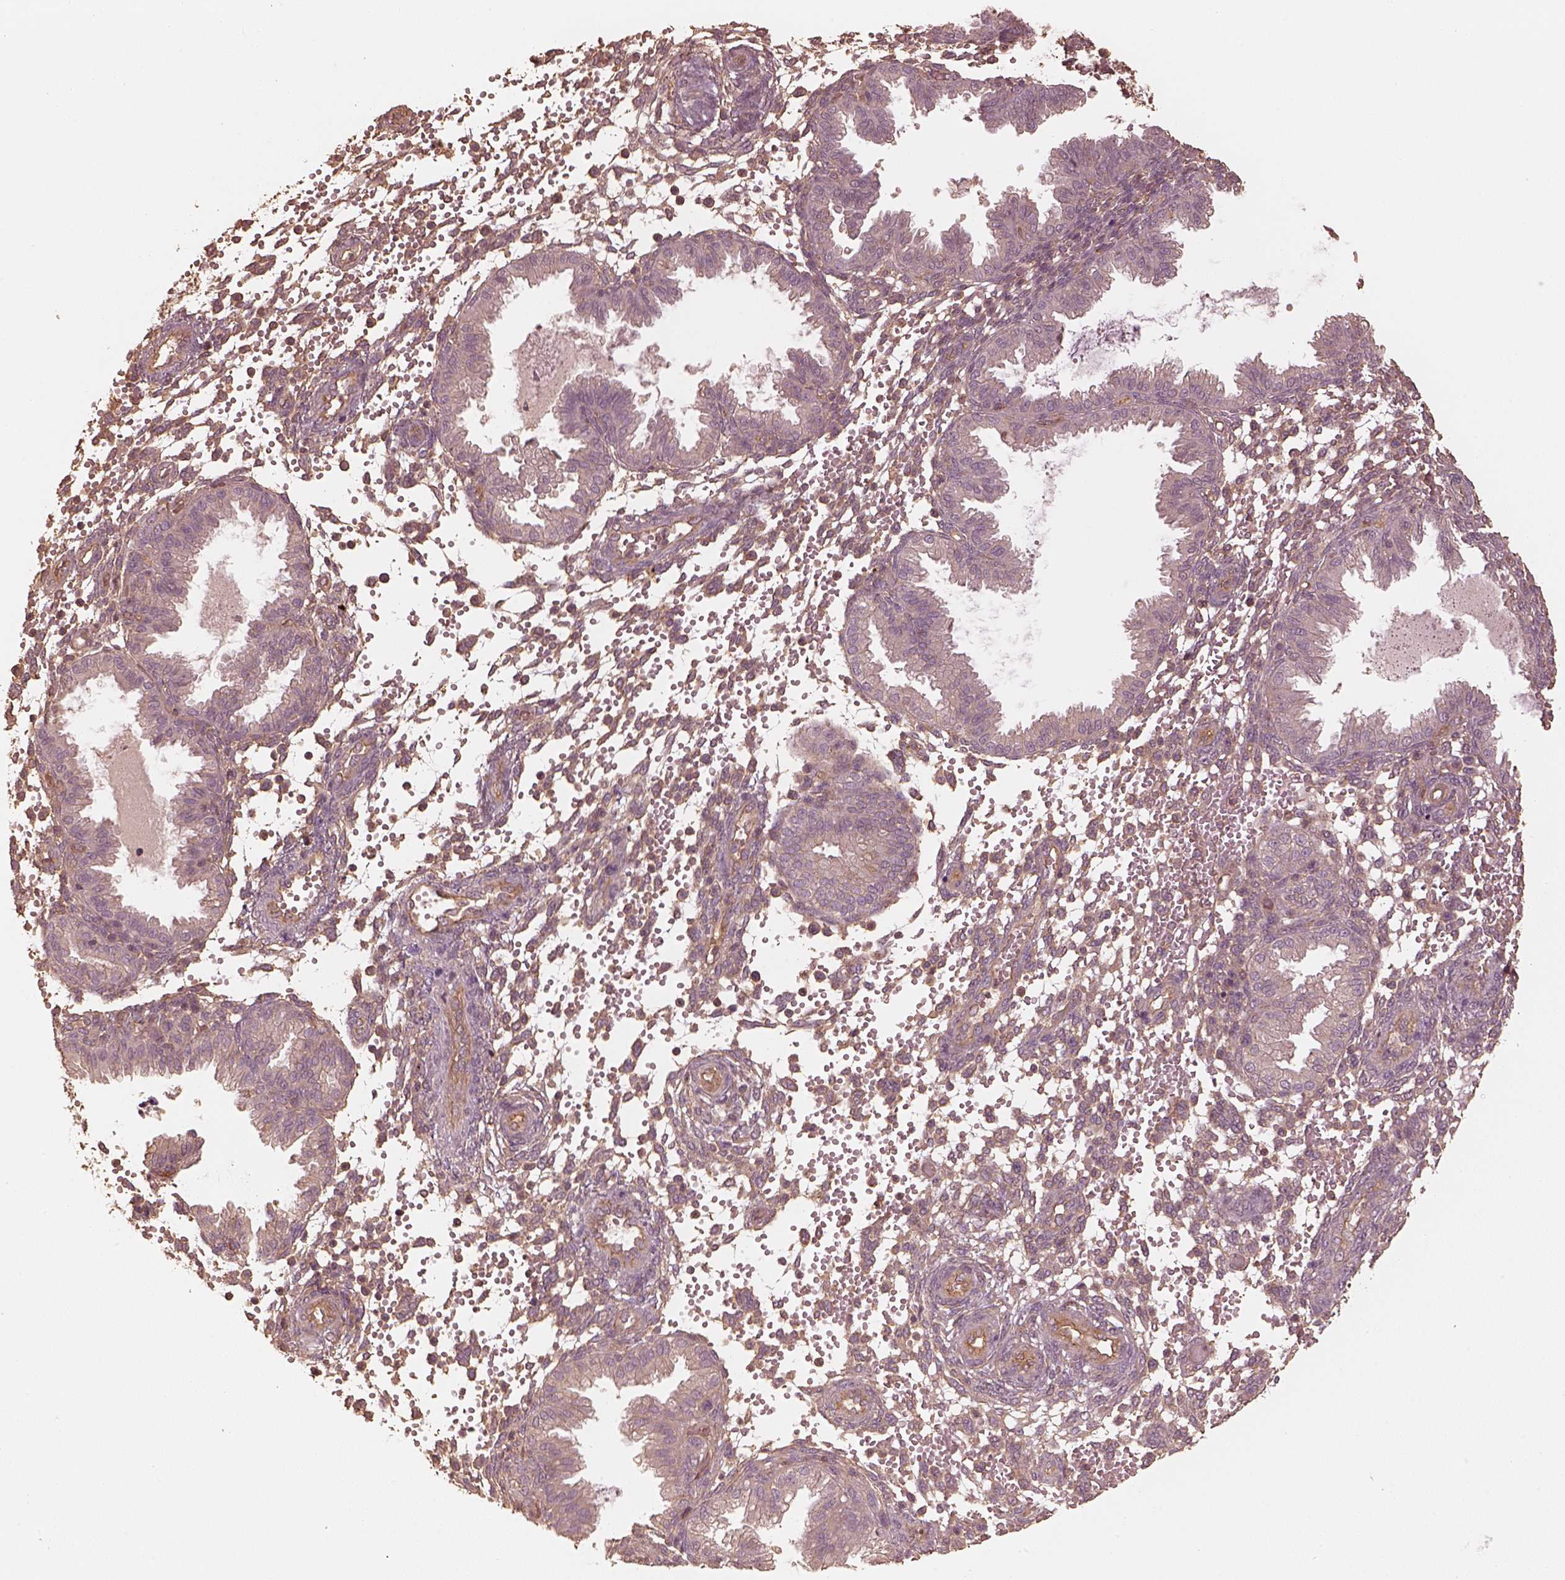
{"staining": {"intensity": "negative", "quantity": "none", "location": "none"}, "tissue": "endometrium", "cell_type": "Cells in endometrial stroma", "image_type": "normal", "snomed": [{"axis": "morphology", "description": "Normal tissue, NOS"}, {"axis": "topography", "description": "Endometrium"}], "caption": "Cells in endometrial stroma show no significant positivity in unremarkable endometrium. Brightfield microscopy of immunohistochemistry stained with DAB (brown) and hematoxylin (blue), captured at high magnification.", "gene": "WDR7", "patient": {"sex": "female", "age": 33}}